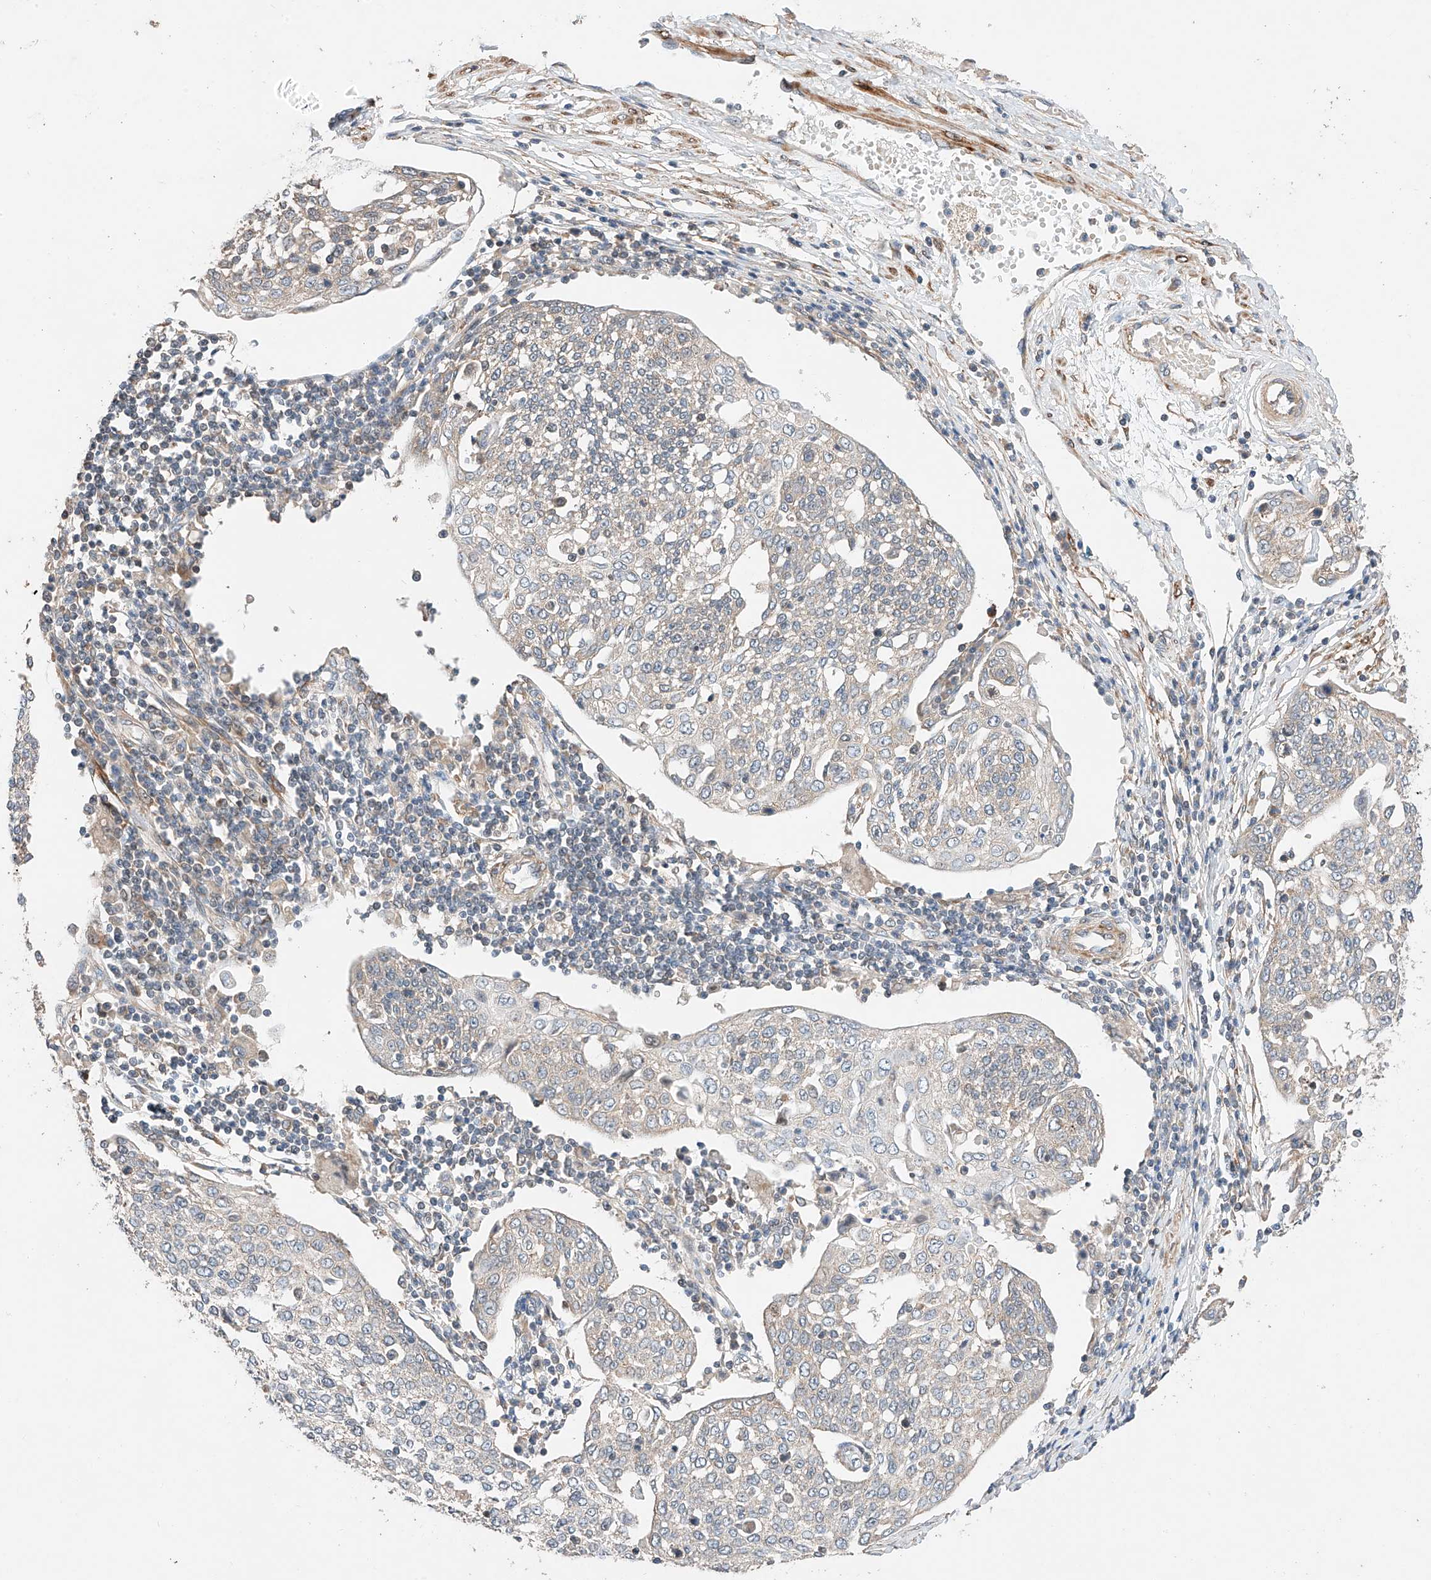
{"staining": {"intensity": "negative", "quantity": "none", "location": "none"}, "tissue": "cervical cancer", "cell_type": "Tumor cells", "image_type": "cancer", "snomed": [{"axis": "morphology", "description": "Squamous cell carcinoma, NOS"}, {"axis": "topography", "description": "Cervix"}], "caption": "High power microscopy photomicrograph of an immunohistochemistry (IHC) micrograph of squamous cell carcinoma (cervical), revealing no significant expression in tumor cells.", "gene": "RAB23", "patient": {"sex": "female", "age": 34}}